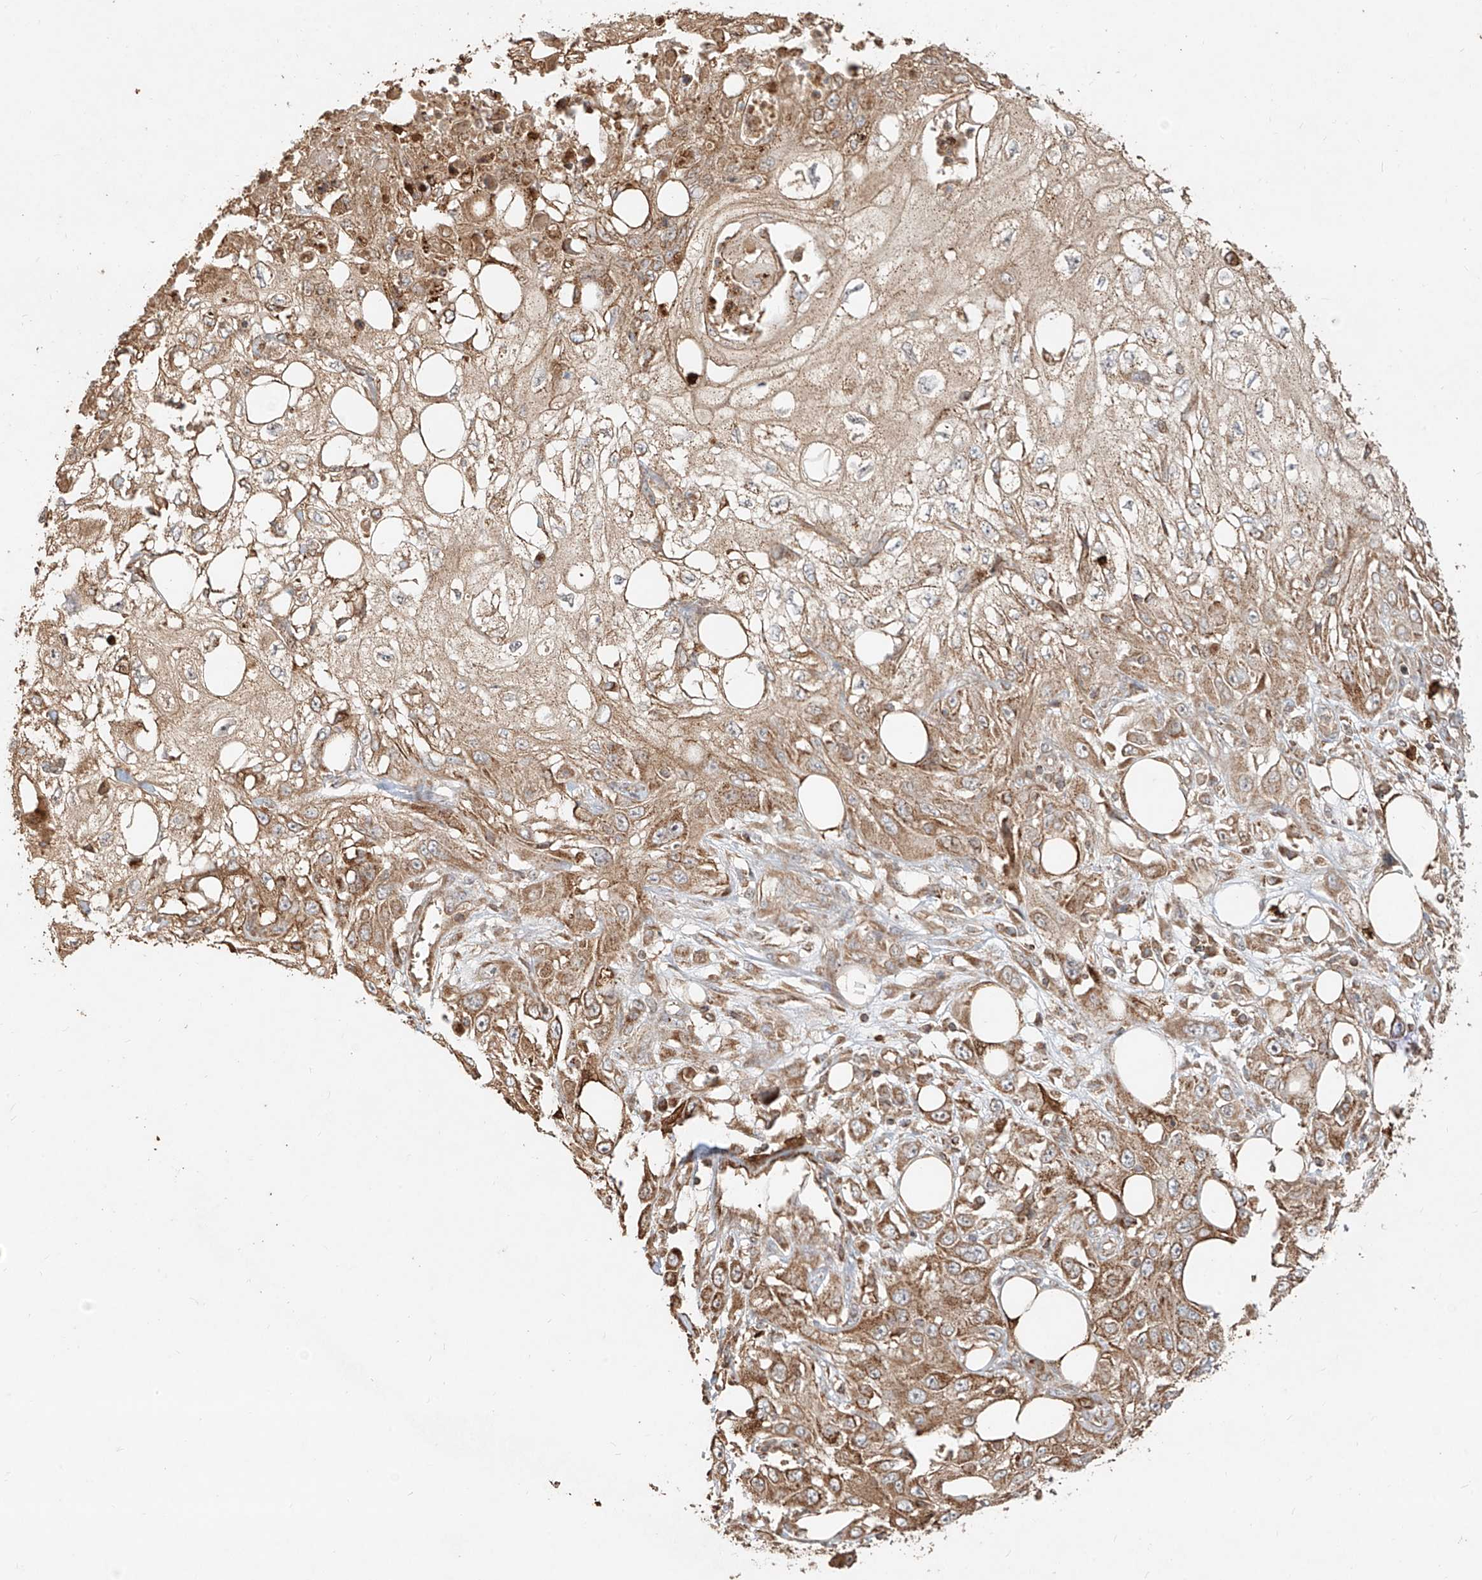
{"staining": {"intensity": "moderate", "quantity": ">75%", "location": "cytoplasmic/membranous"}, "tissue": "skin cancer", "cell_type": "Tumor cells", "image_type": "cancer", "snomed": [{"axis": "morphology", "description": "Squamous cell carcinoma, NOS"}, {"axis": "topography", "description": "Skin"}], "caption": "Immunohistochemical staining of human skin squamous cell carcinoma exhibits moderate cytoplasmic/membranous protein positivity in about >75% of tumor cells.", "gene": "EFNB1", "patient": {"sex": "male", "age": 75}}